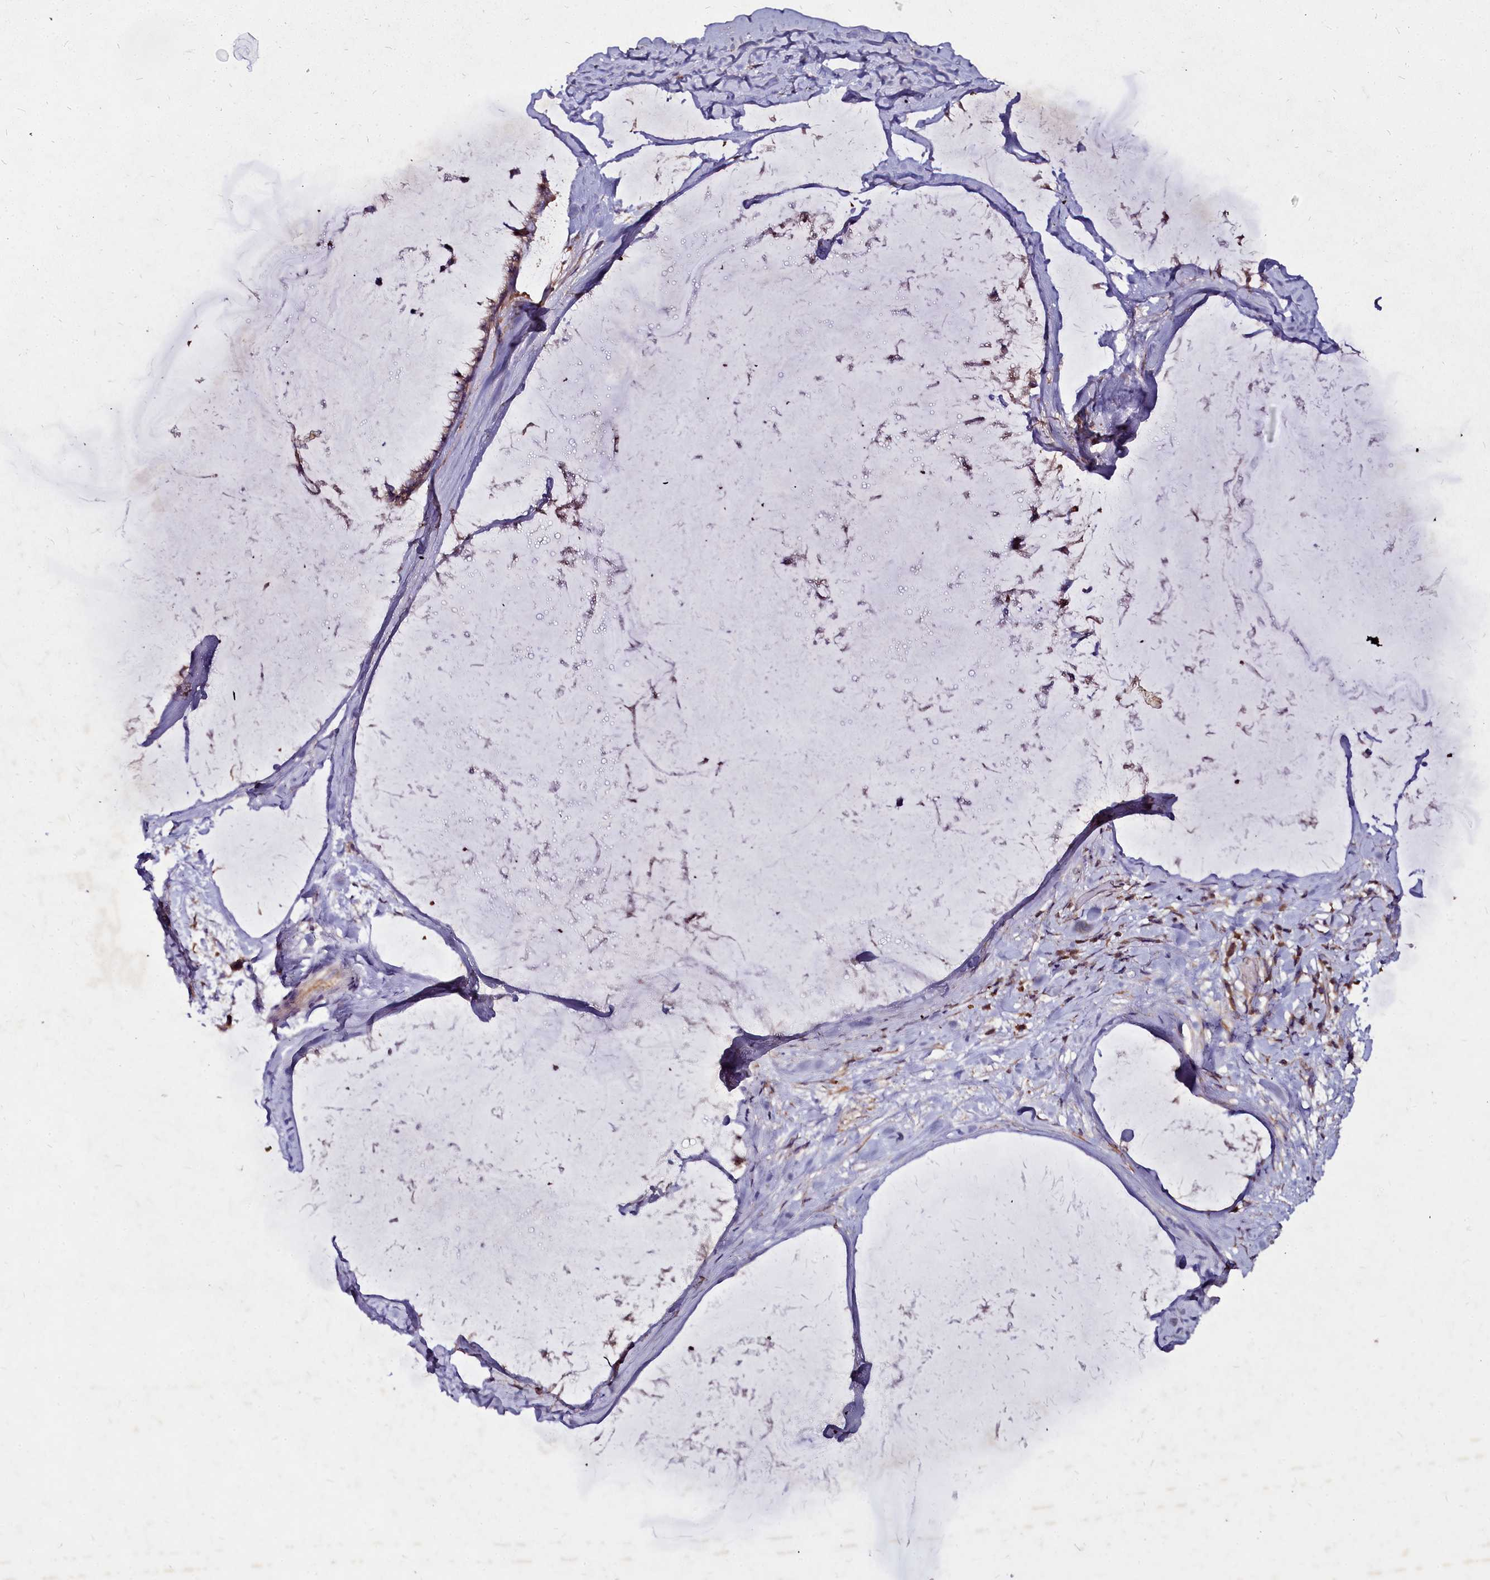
{"staining": {"intensity": "moderate", "quantity": ">75%", "location": "cytoplasmic/membranous"}, "tissue": "ovarian cancer", "cell_type": "Tumor cells", "image_type": "cancer", "snomed": [{"axis": "morphology", "description": "Cystadenocarcinoma, mucinous, NOS"}, {"axis": "topography", "description": "Ovary"}], "caption": "IHC of ovarian cancer (mucinous cystadenocarcinoma) exhibits medium levels of moderate cytoplasmic/membranous positivity in approximately >75% of tumor cells.", "gene": "NCKAP1L", "patient": {"sex": "female", "age": 39}}